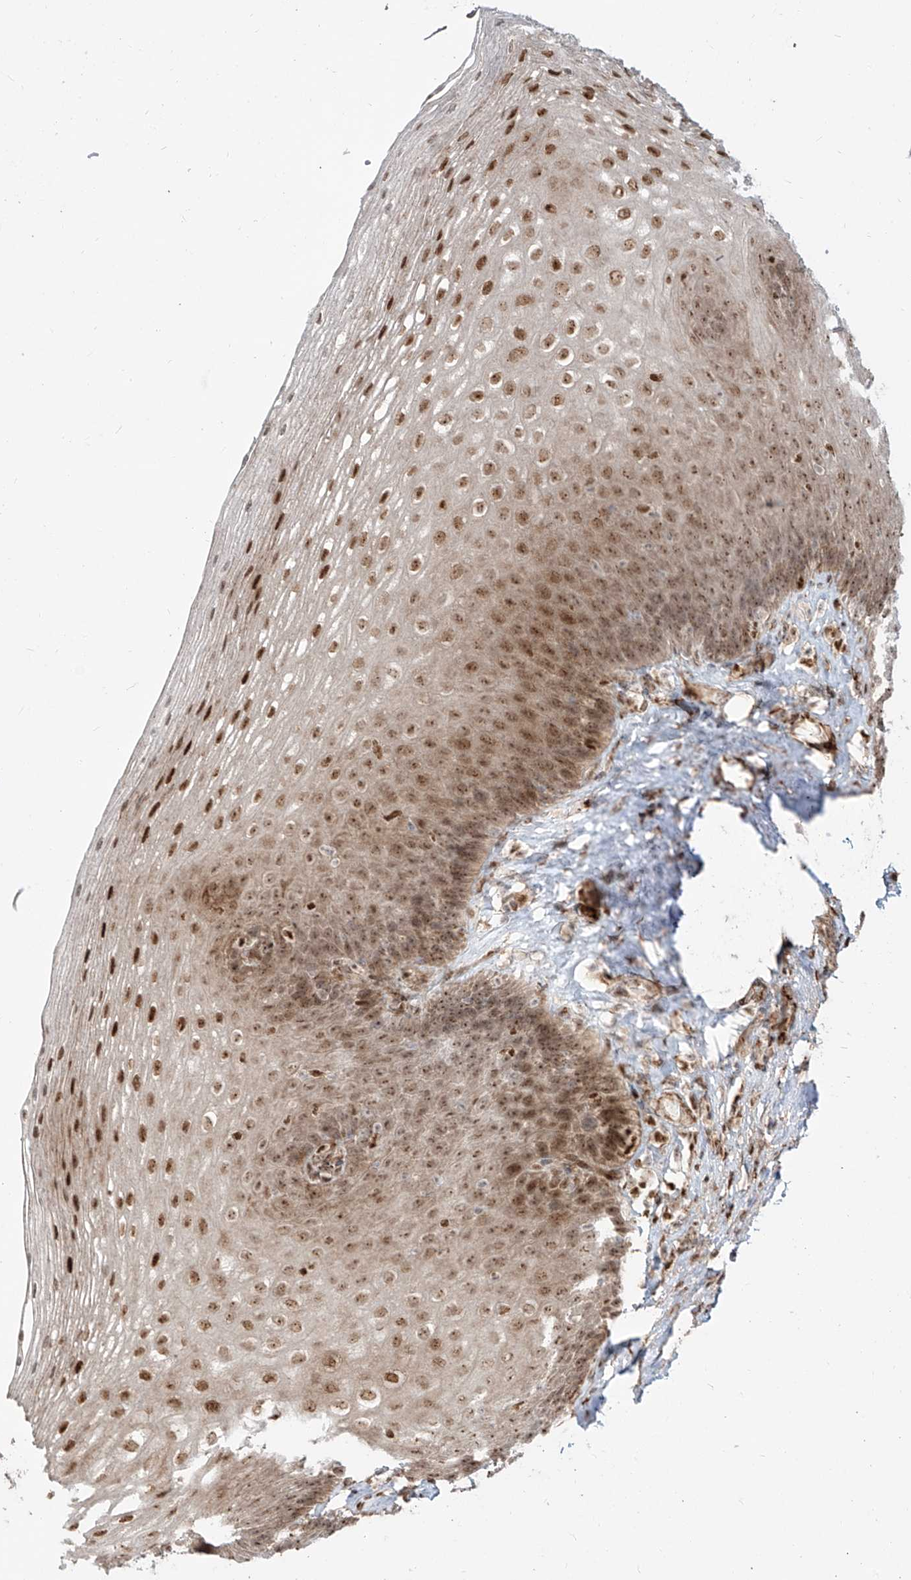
{"staining": {"intensity": "moderate", "quantity": ">75%", "location": "nuclear"}, "tissue": "esophagus", "cell_type": "Squamous epithelial cells", "image_type": "normal", "snomed": [{"axis": "morphology", "description": "Normal tissue, NOS"}, {"axis": "topography", "description": "Esophagus"}], "caption": "Brown immunohistochemical staining in benign esophagus reveals moderate nuclear expression in approximately >75% of squamous epithelial cells.", "gene": "ZNF710", "patient": {"sex": "female", "age": 66}}